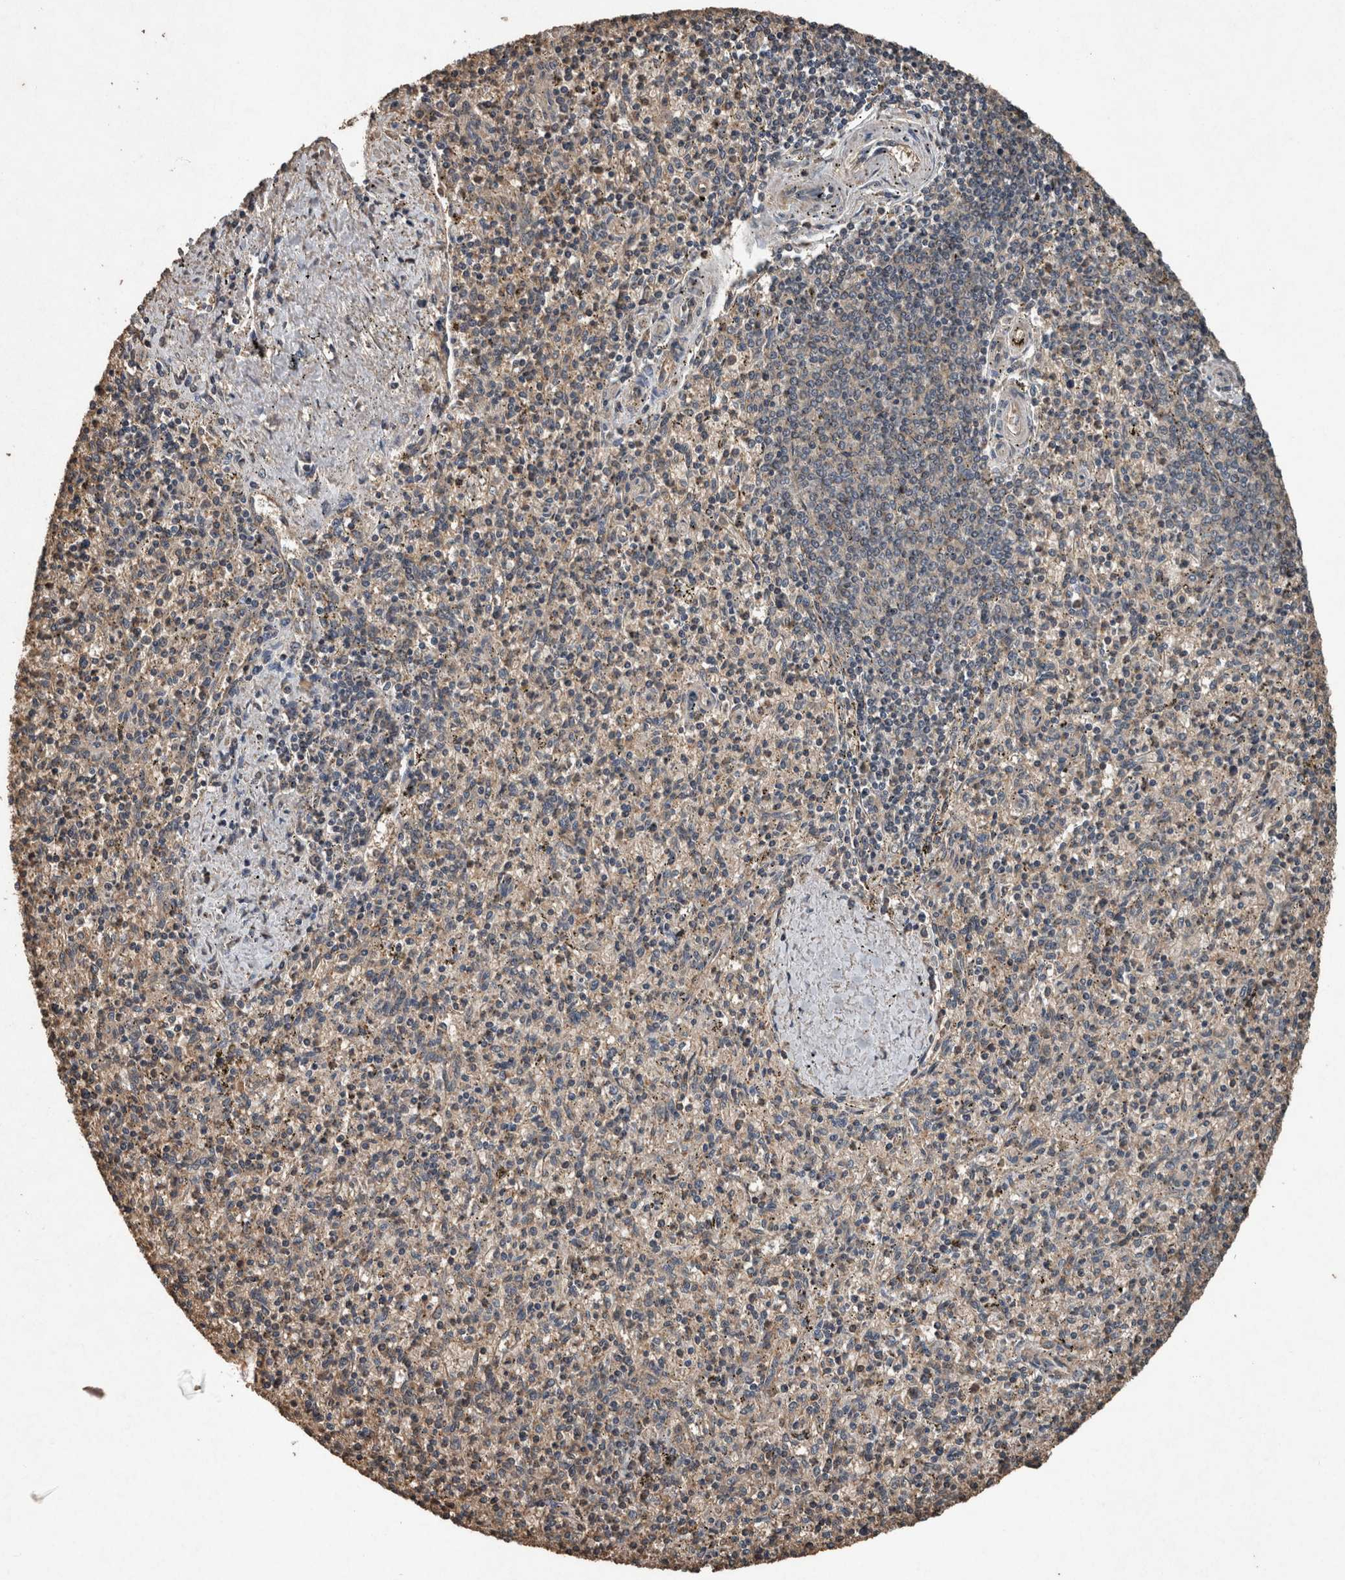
{"staining": {"intensity": "weak", "quantity": "25%-75%", "location": "cytoplasmic/membranous"}, "tissue": "spleen", "cell_type": "Cells in red pulp", "image_type": "normal", "snomed": [{"axis": "morphology", "description": "Normal tissue, NOS"}, {"axis": "topography", "description": "Spleen"}], "caption": "Immunohistochemical staining of unremarkable spleen displays weak cytoplasmic/membranous protein staining in approximately 25%-75% of cells in red pulp.", "gene": "FGFRL1", "patient": {"sex": "male", "age": 72}}